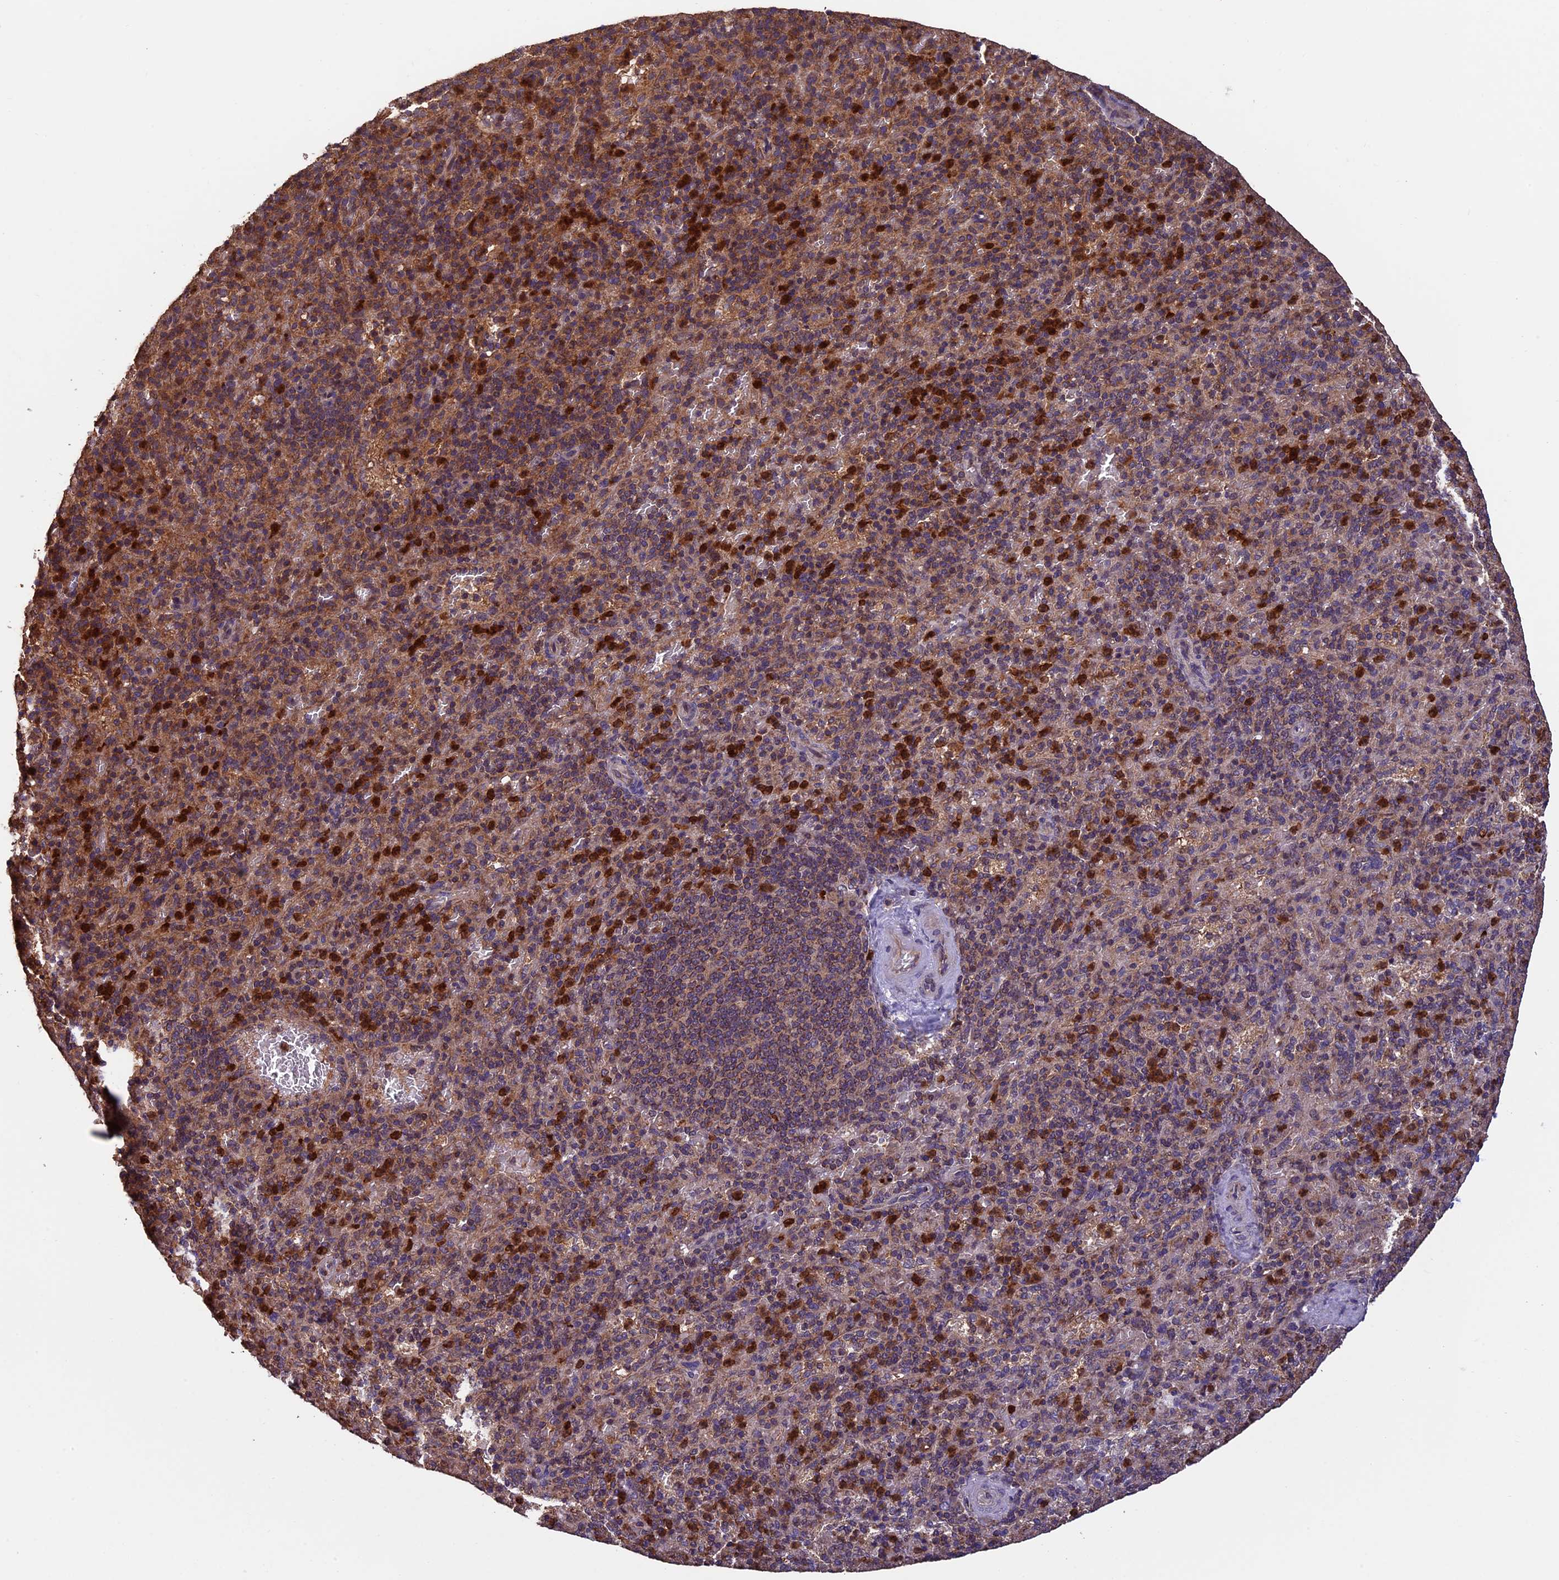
{"staining": {"intensity": "strong", "quantity": "25%-75%", "location": "cytoplasmic/membranous"}, "tissue": "spleen", "cell_type": "Cells in red pulp", "image_type": "normal", "snomed": [{"axis": "morphology", "description": "Normal tissue, NOS"}, {"axis": "topography", "description": "Spleen"}], "caption": "The photomicrograph reveals a brown stain indicating the presence of a protein in the cytoplasmic/membranous of cells in red pulp in spleen. (Stains: DAB (3,3'-diaminobenzidine) in brown, nuclei in blue, Microscopy: brightfield microscopy at high magnification).", "gene": "PKD2L2", "patient": {"sex": "male", "age": 82}}